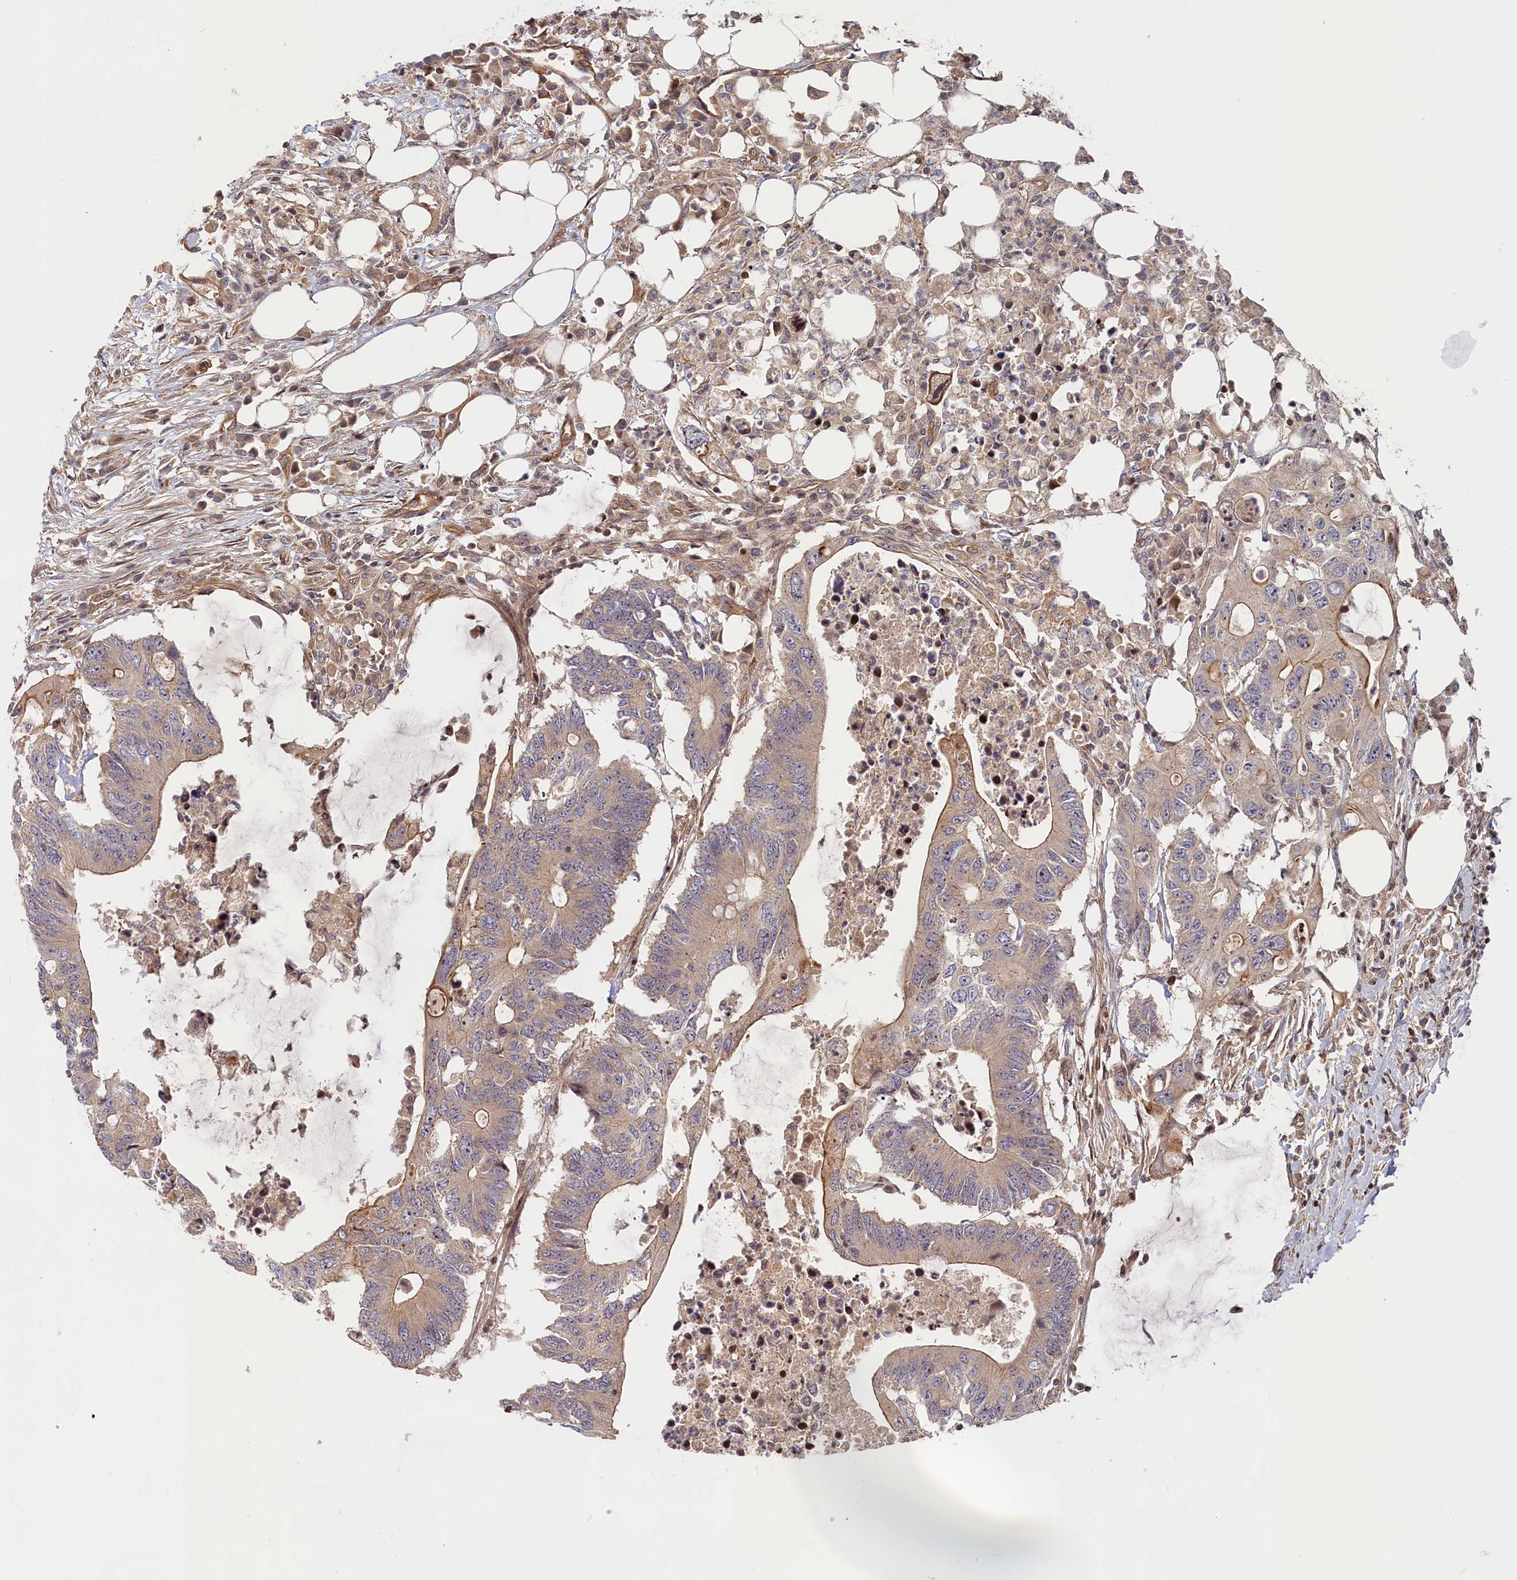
{"staining": {"intensity": "weak", "quantity": ">75%", "location": "cytoplasmic/membranous"}, "tissue": "colorectal cancer", "cell_type": "Tumor cells", "image_type": "cancer", "snomed": [{"axis": "morphology", "description": "Adenocarcinoma, NOS"}, {"axis": "topography", "description": "Colon"}], "caption": "Brown immunohistochemical staining in colorectal adenocarcinoma reveals weak cytoplasmic/membranous expression in approximately >75% of tumor cells.", "gene": "CEP44", "patient": {"sex": "male", "age": 71}}